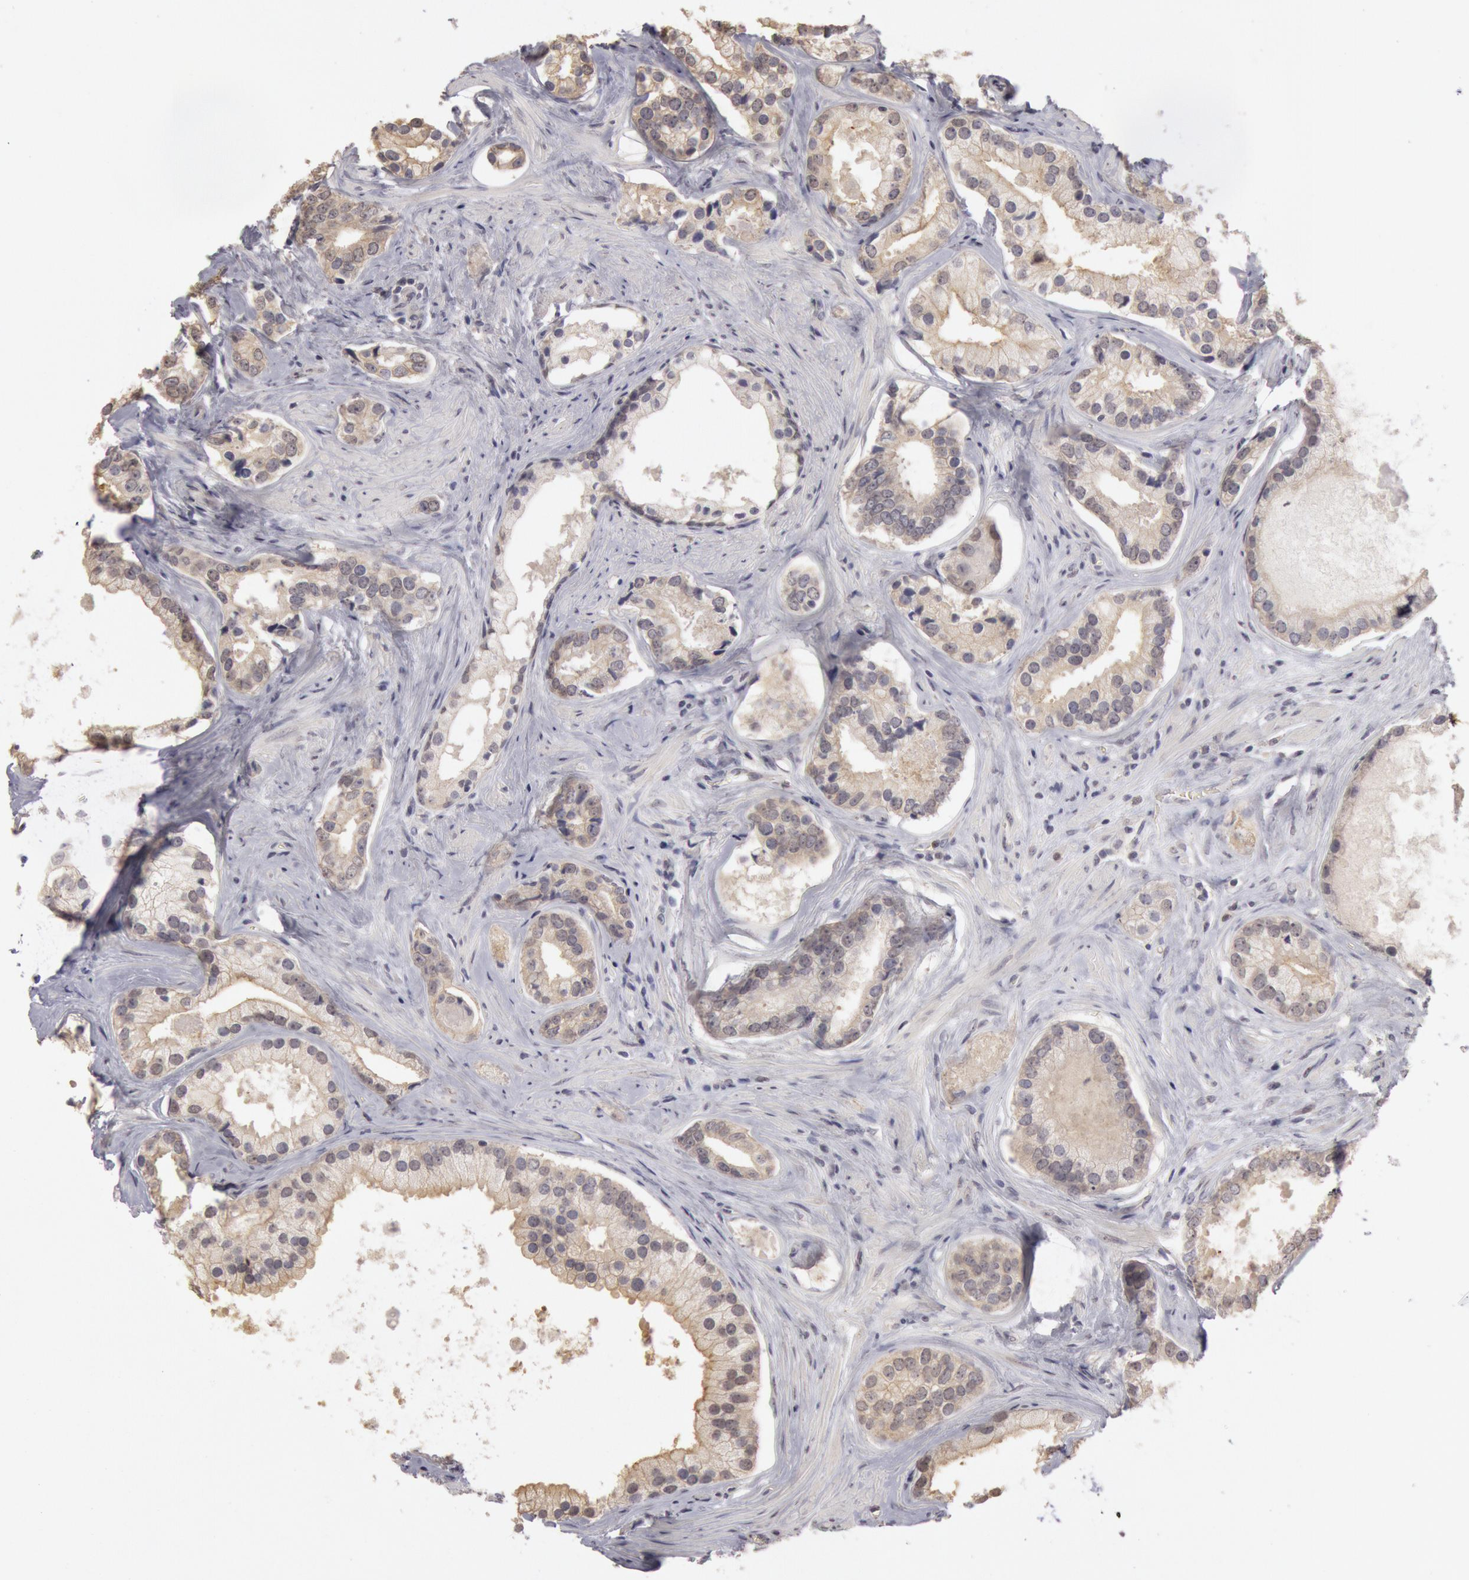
{"staining": {"intensity": "negative", "quantity": "none", "location": "none"}, "tissue": "prostate cancer", "cell_type": "Tumor cells", "image_type": "cancer", "snomed": [{"axis": "morphology", "description": "Adenocarcinoma, Medium grade"}, {"axis": "topography", "description": "Prostate"}], "caption": "A high-resolution micrograph shows immunohistochemistry staining of adenocarcinoma (medium-grade) (prostate), which demonstrates no significant expression in tumor cells. (DAB (3,3'-diaminobenzidine) IHC, high magnification).", "gene": "RIMBP3C", "patient": {"sex": "male", "age": 70}}